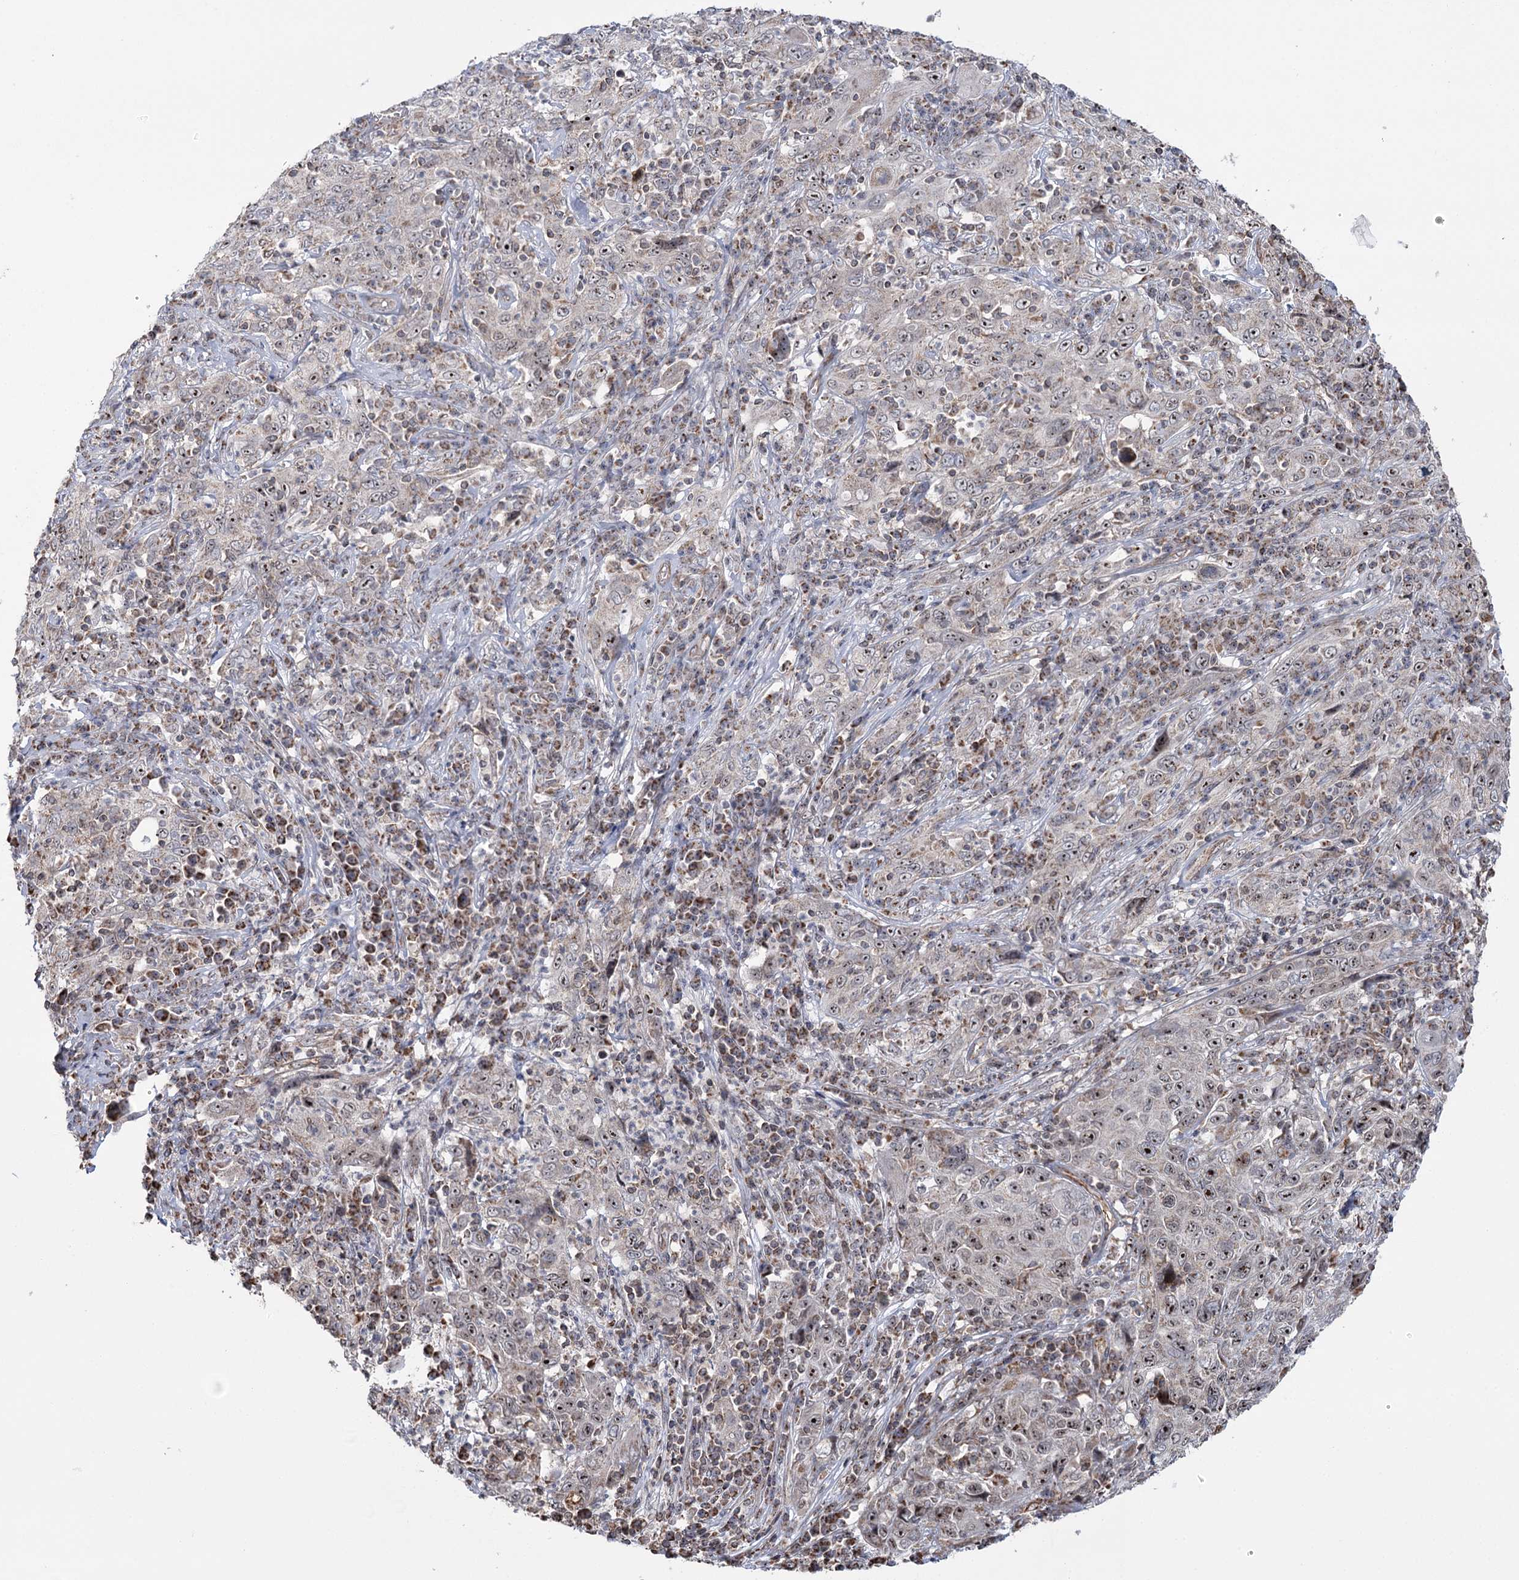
{"staining": {"intensity": "moderate", "quantity": ">75%", "location": "nuclear"}, "tissue": "cervical cancer", "cell_type": "Tumor cells", "image_type": "cancer", "snomed": [{"axis": "morphology", "description": "Squamous cell carcinoma, NOS"}, {"axis": "topography", "description": "Cervix"}], "caption": "This is an image of immunohistochemistry staining of cervical cancer, which shows moderate positivity in the nuclear of tumor cells.", "gene": "STEEP1", "patient": {"sex": "female", "age": 46}}